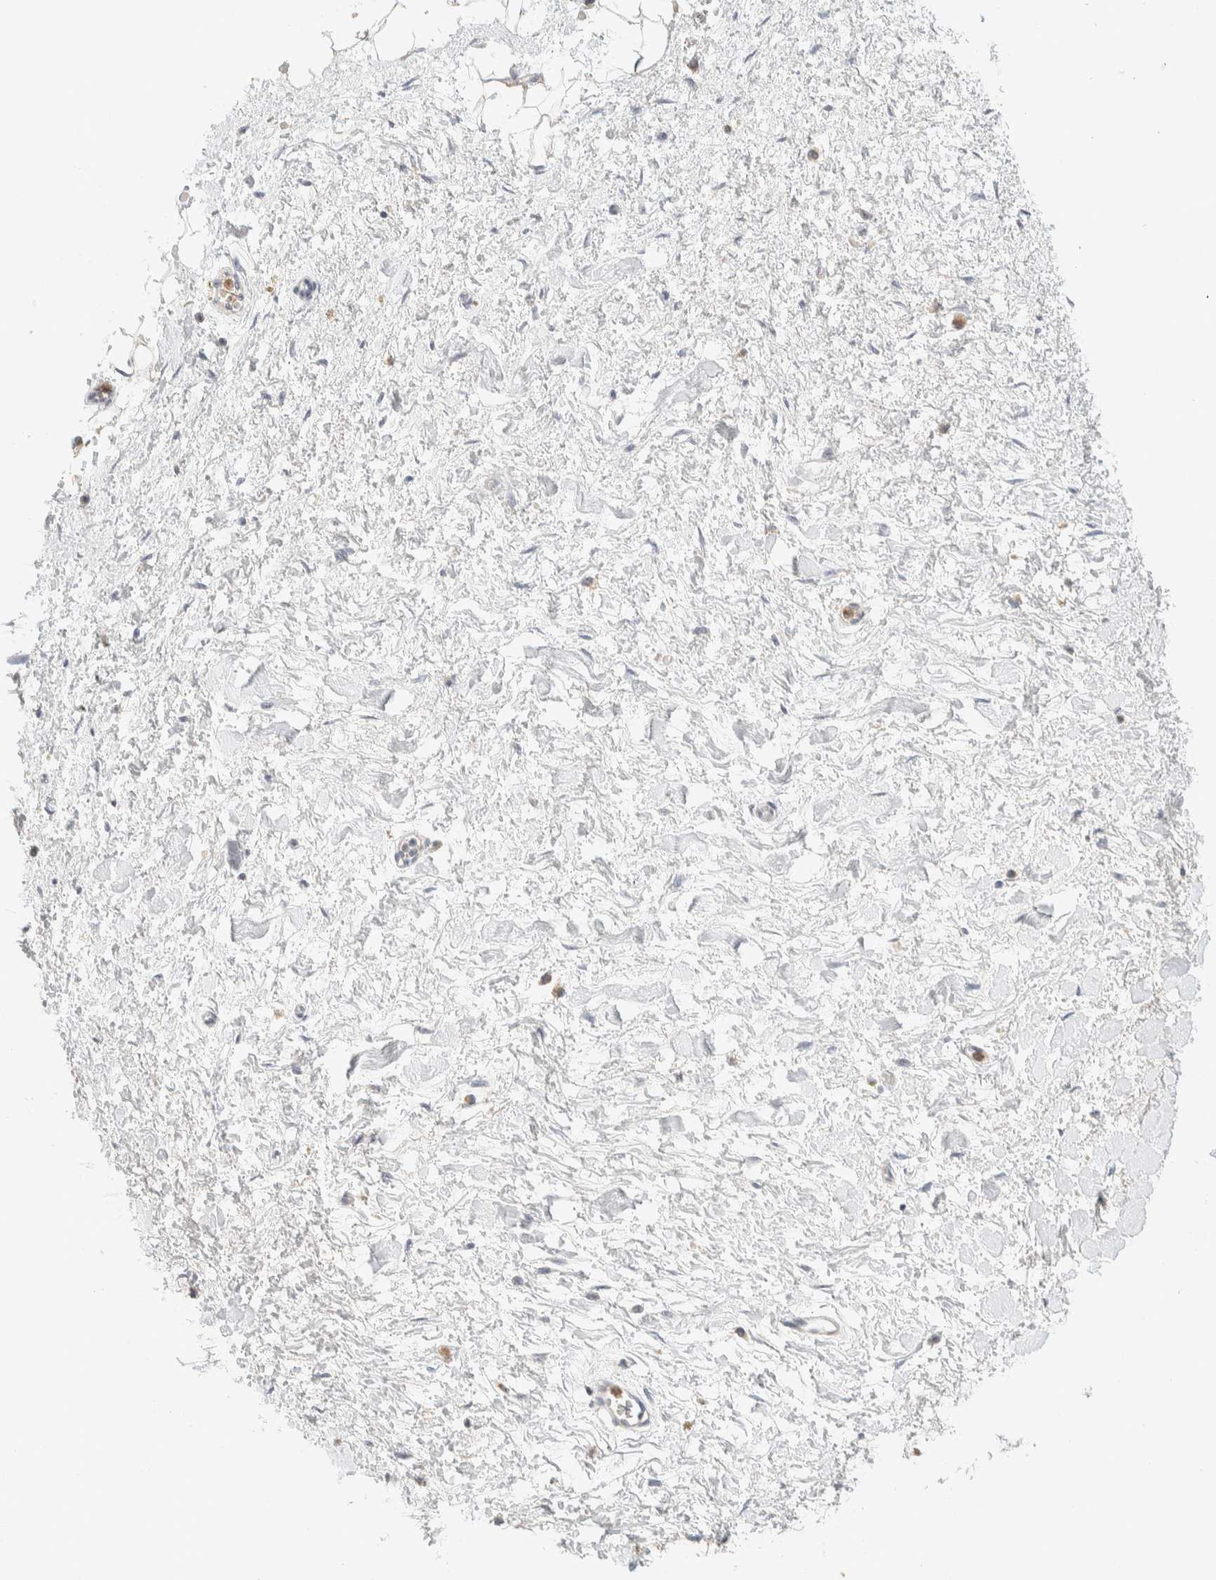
{"staining": {"intensity": "negative", "quantity": "none", "location": "none"}, "tissue": "soft tissue", "cell_type": "Fibroblasts", "image_type": "normal", "snomed": [{"axis": "morphology", "description": "Normal tissue, NOS"}, {"axis": "topography", "description": "Kidney"}, {"axis": "topography", "description": "Peripheral nerve tissue"}], "caption": "Soft tissue was stained to show a protein in brown. There is no significant positivity in fibroblasts. The staining is performed using DAB (3,3'-diaminobenzidine) brown chromogen with nuclei counter-stained in using hematoxylin.", "gene": "HDHD3", "patient": {"sex": "male", "age": 7}}